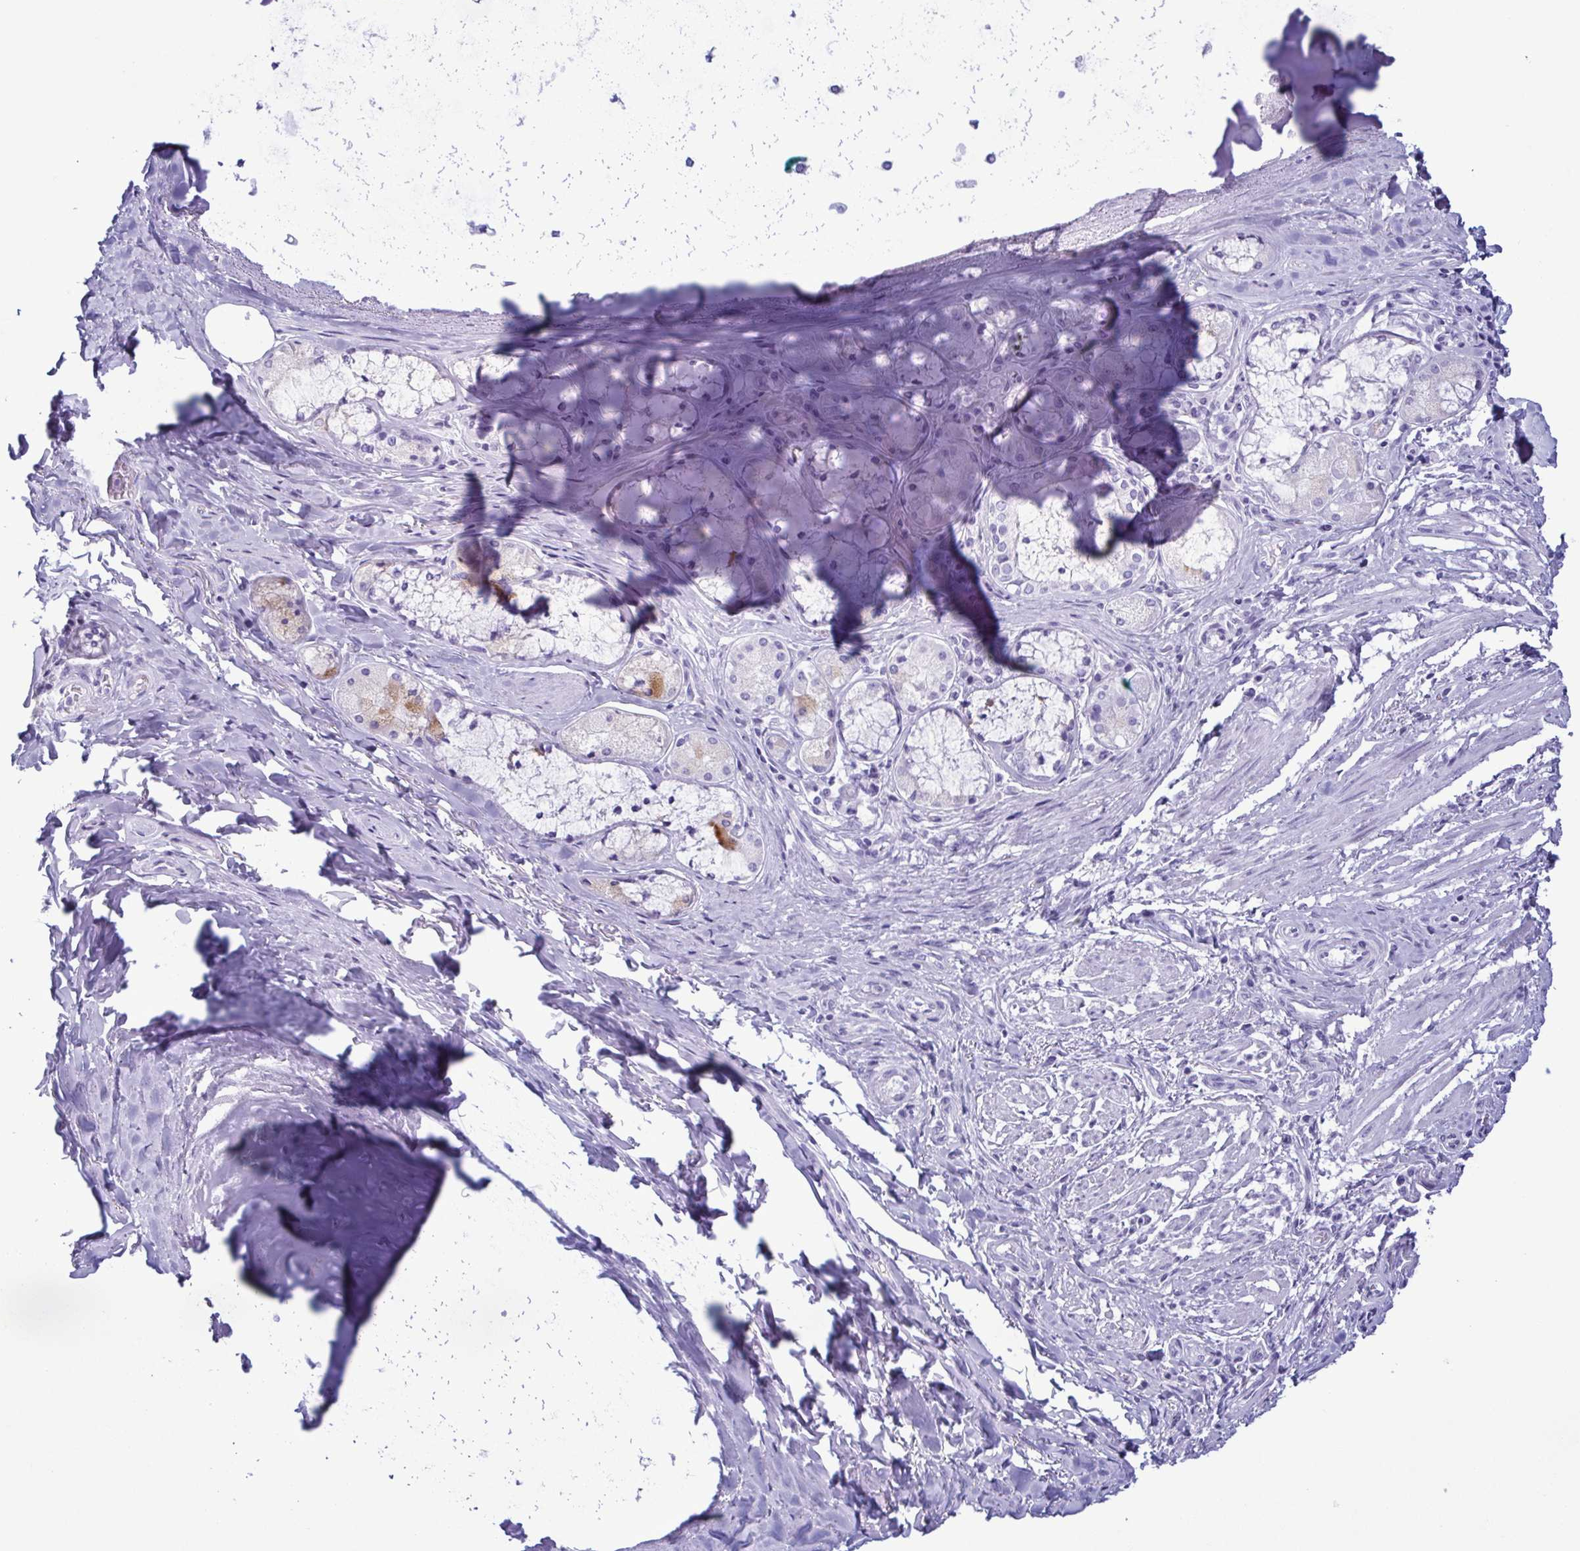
{"staining": {"intensity": "negative", "quantity": "none", "location": "none"}, "tissue": "soft tissue", "cell_type": "Chondrocytes", "image_type": "normal", "snomed": [{"axis": "morphology", "description": "Normal tissue, NOS"}, {"axis": "topography", "description": "Cartilage tissue"}, {"axis": "topography", "description": "Bronchus"}], "caption": "A histopathology image of human soft tissue is negative for staining in chondrocytes. (Stains: DAB (3,3'-diaminobenzidine) IHC with hematoxylin counter stain, Microscopy: brightfield microscopy at high magnification).", "gene": "LTF", "patient": {"sex": "male", "age": 64}}